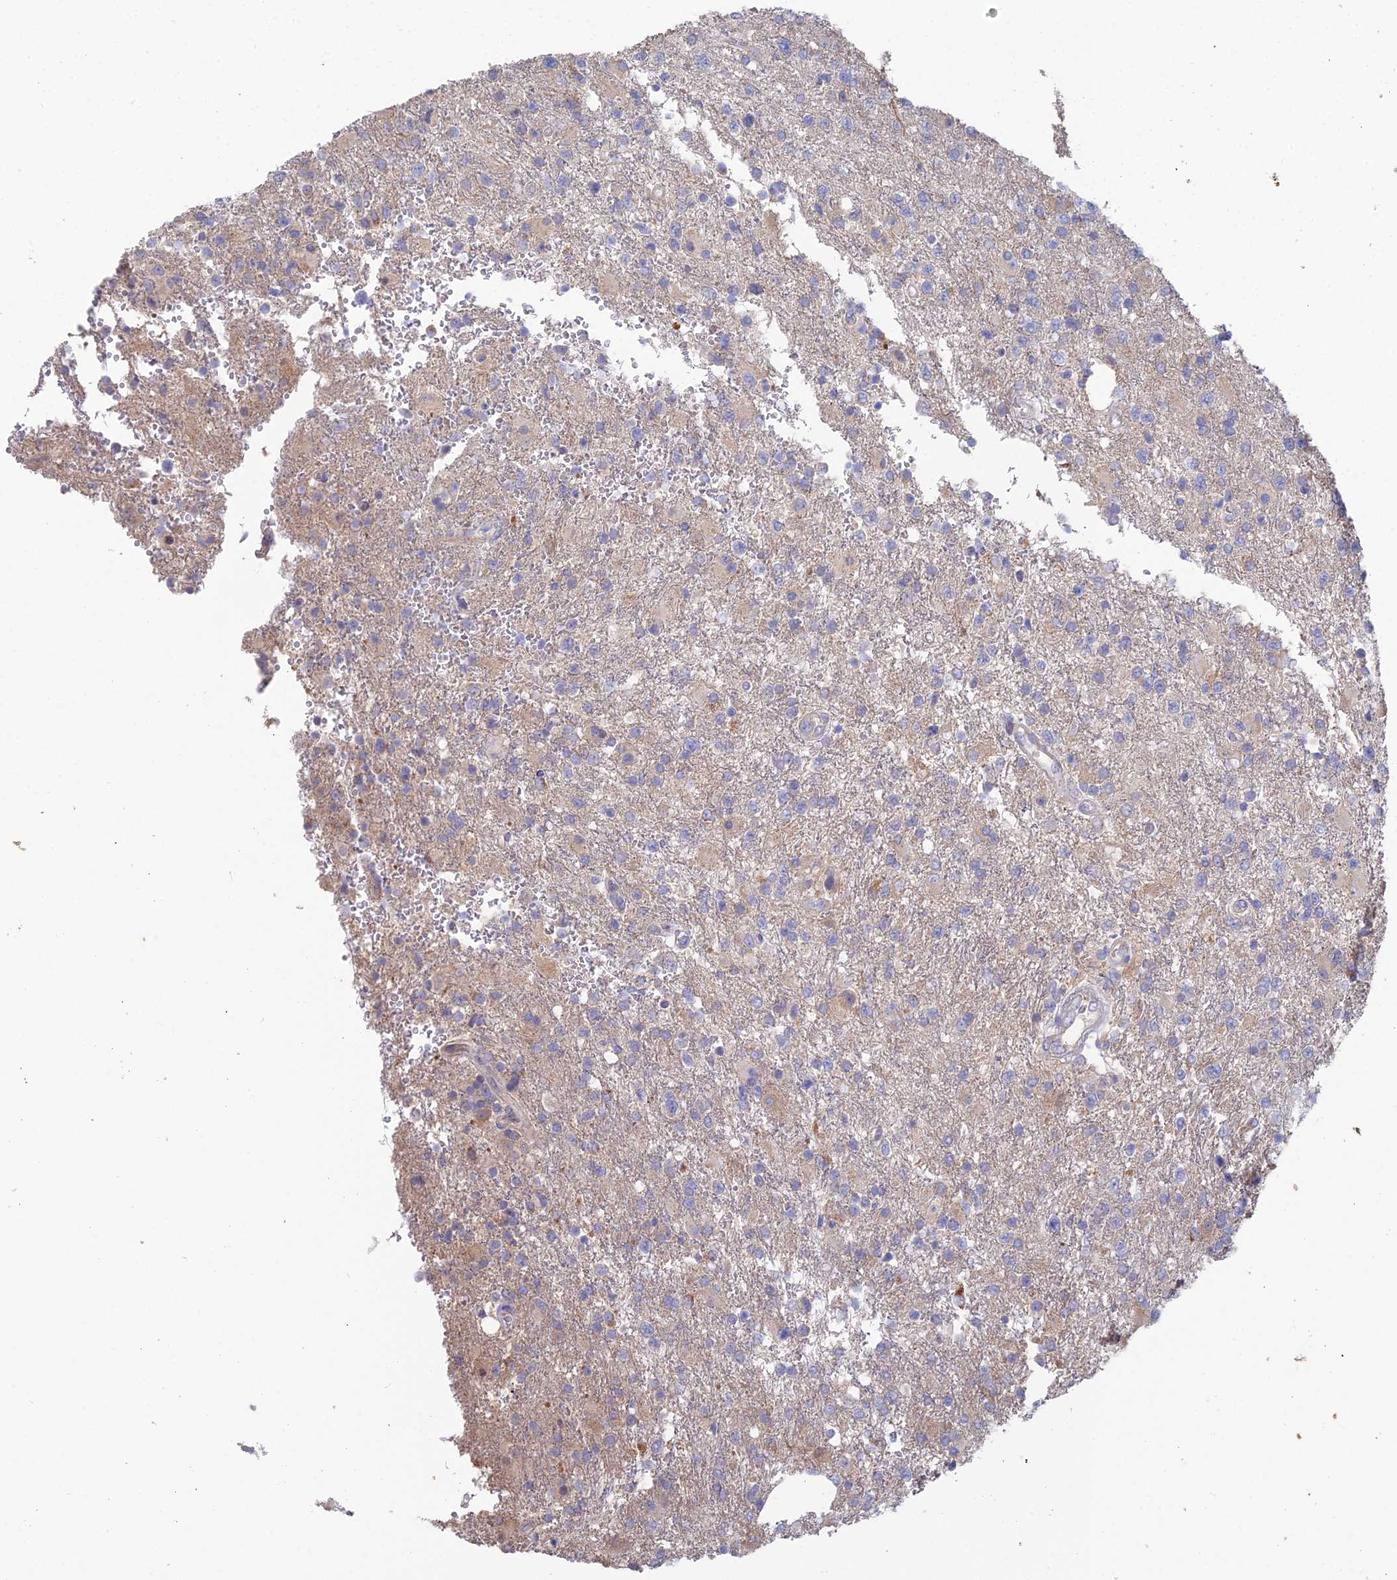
{"staining": {"intensity": "negative", "quantity": "none", "location": "none"}, "tissue": "glioma", "cell_type": "Tumor cells", "image_type": "cancer", "snomed": [{"axis": "morphology", "description": "Glioma, malignant, High grade"}, {"axis": "topography", "description": "Brain"}], "caption": "Tumor cells show no significant protein positivity in glioma.", "gene": "ARL16", "patient": {"sex": "male", "age": 56}}